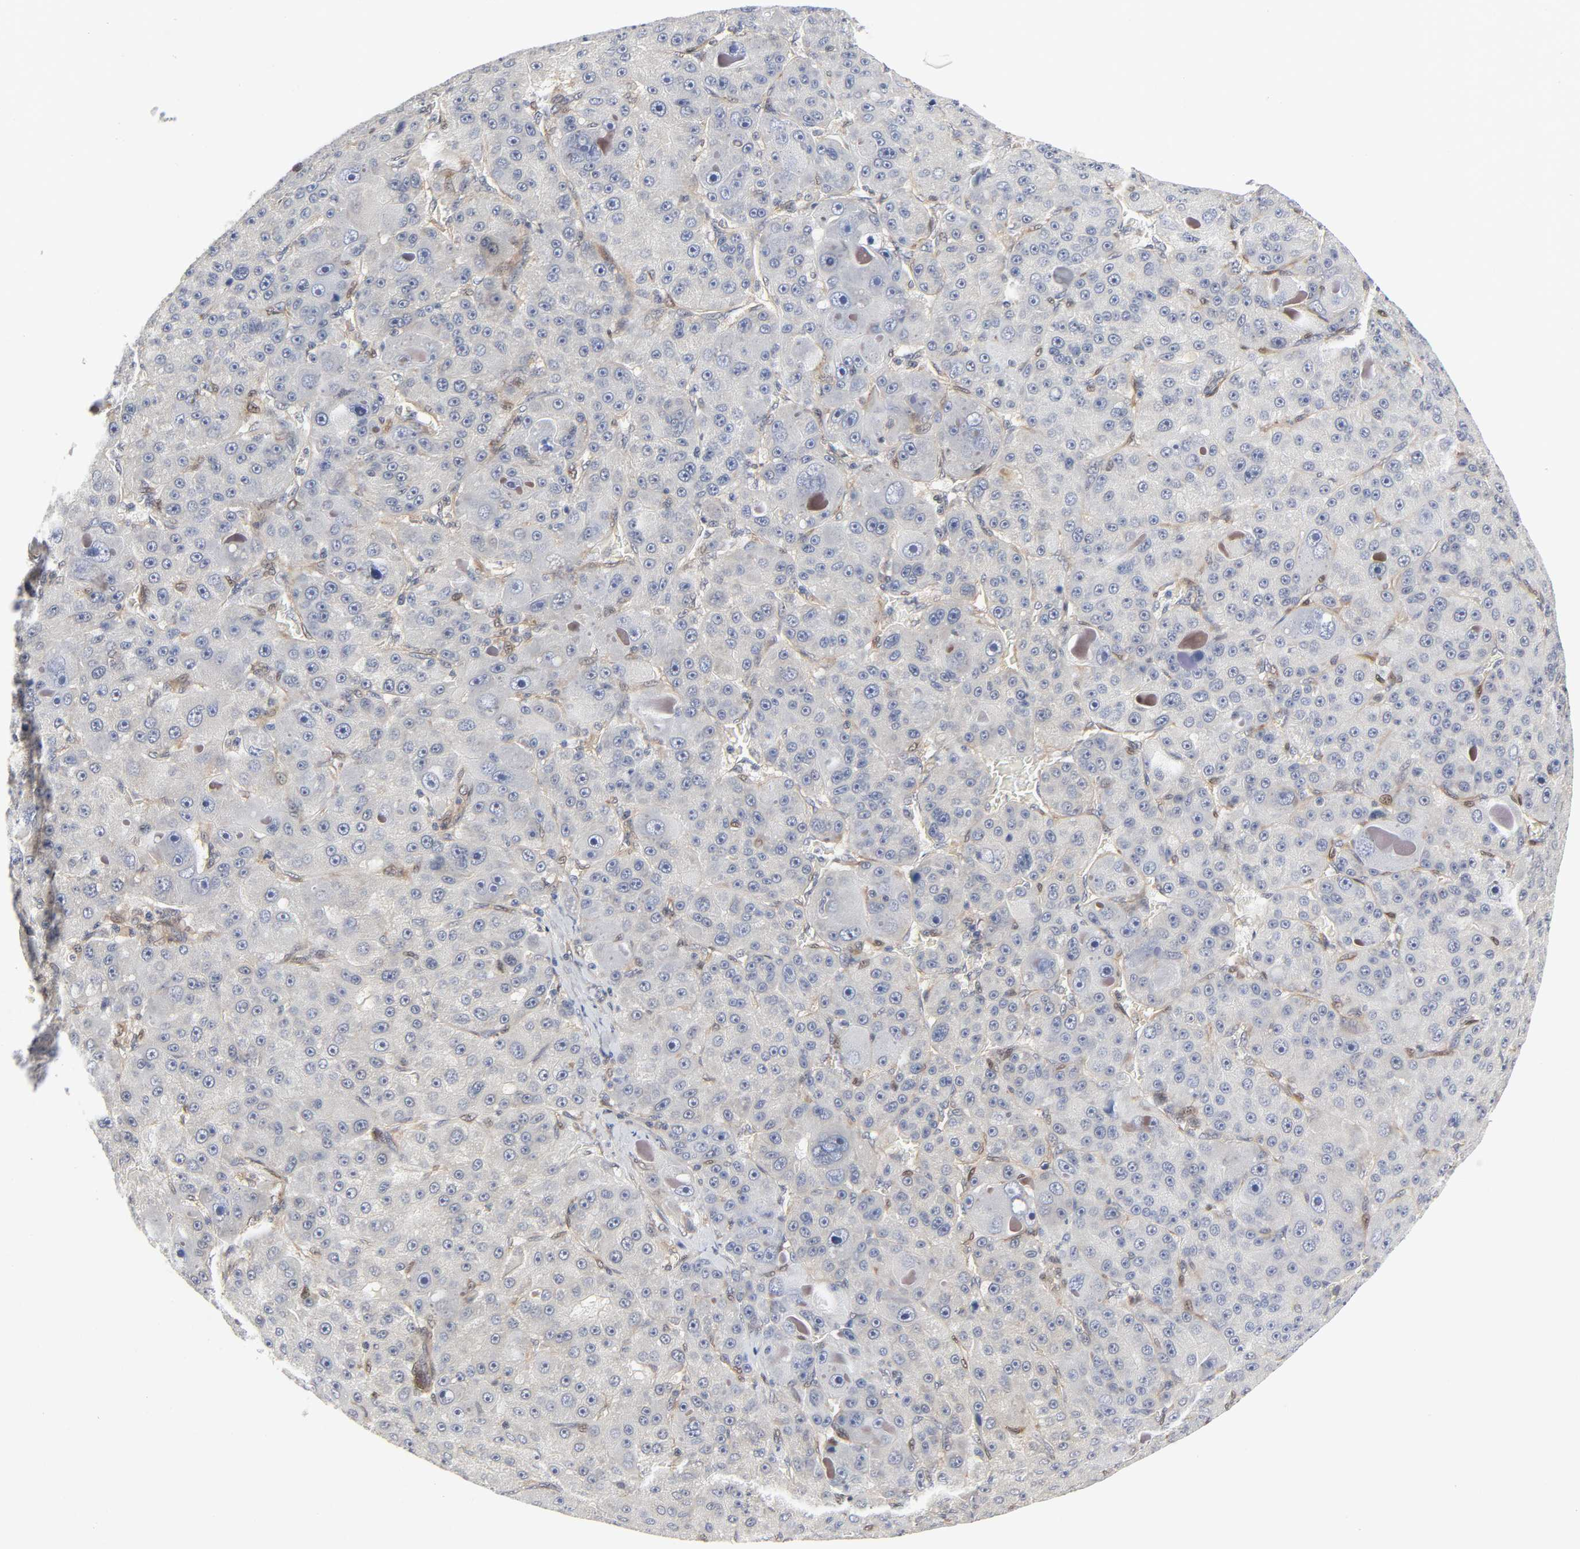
{"staining": {"intensity": "negative", "quantity": "none", "location": "none"}, "tissue": "liver cancer", "cell_type": "Tumor cells", "image_type": "cancer", "snomed": [{"axis": "morphology", "description": "Carcinoma, Hepatocellular, NOS"}, {"axis": "topography", "description": "Liver"}], "caption": "Liver cancer (hepatocellular carcinoma) was stained to show a protein in brown. There is no significant positivity in tumor cells.", "gene": "PTEN", "patient": {"sex": "male", "age": 76}}